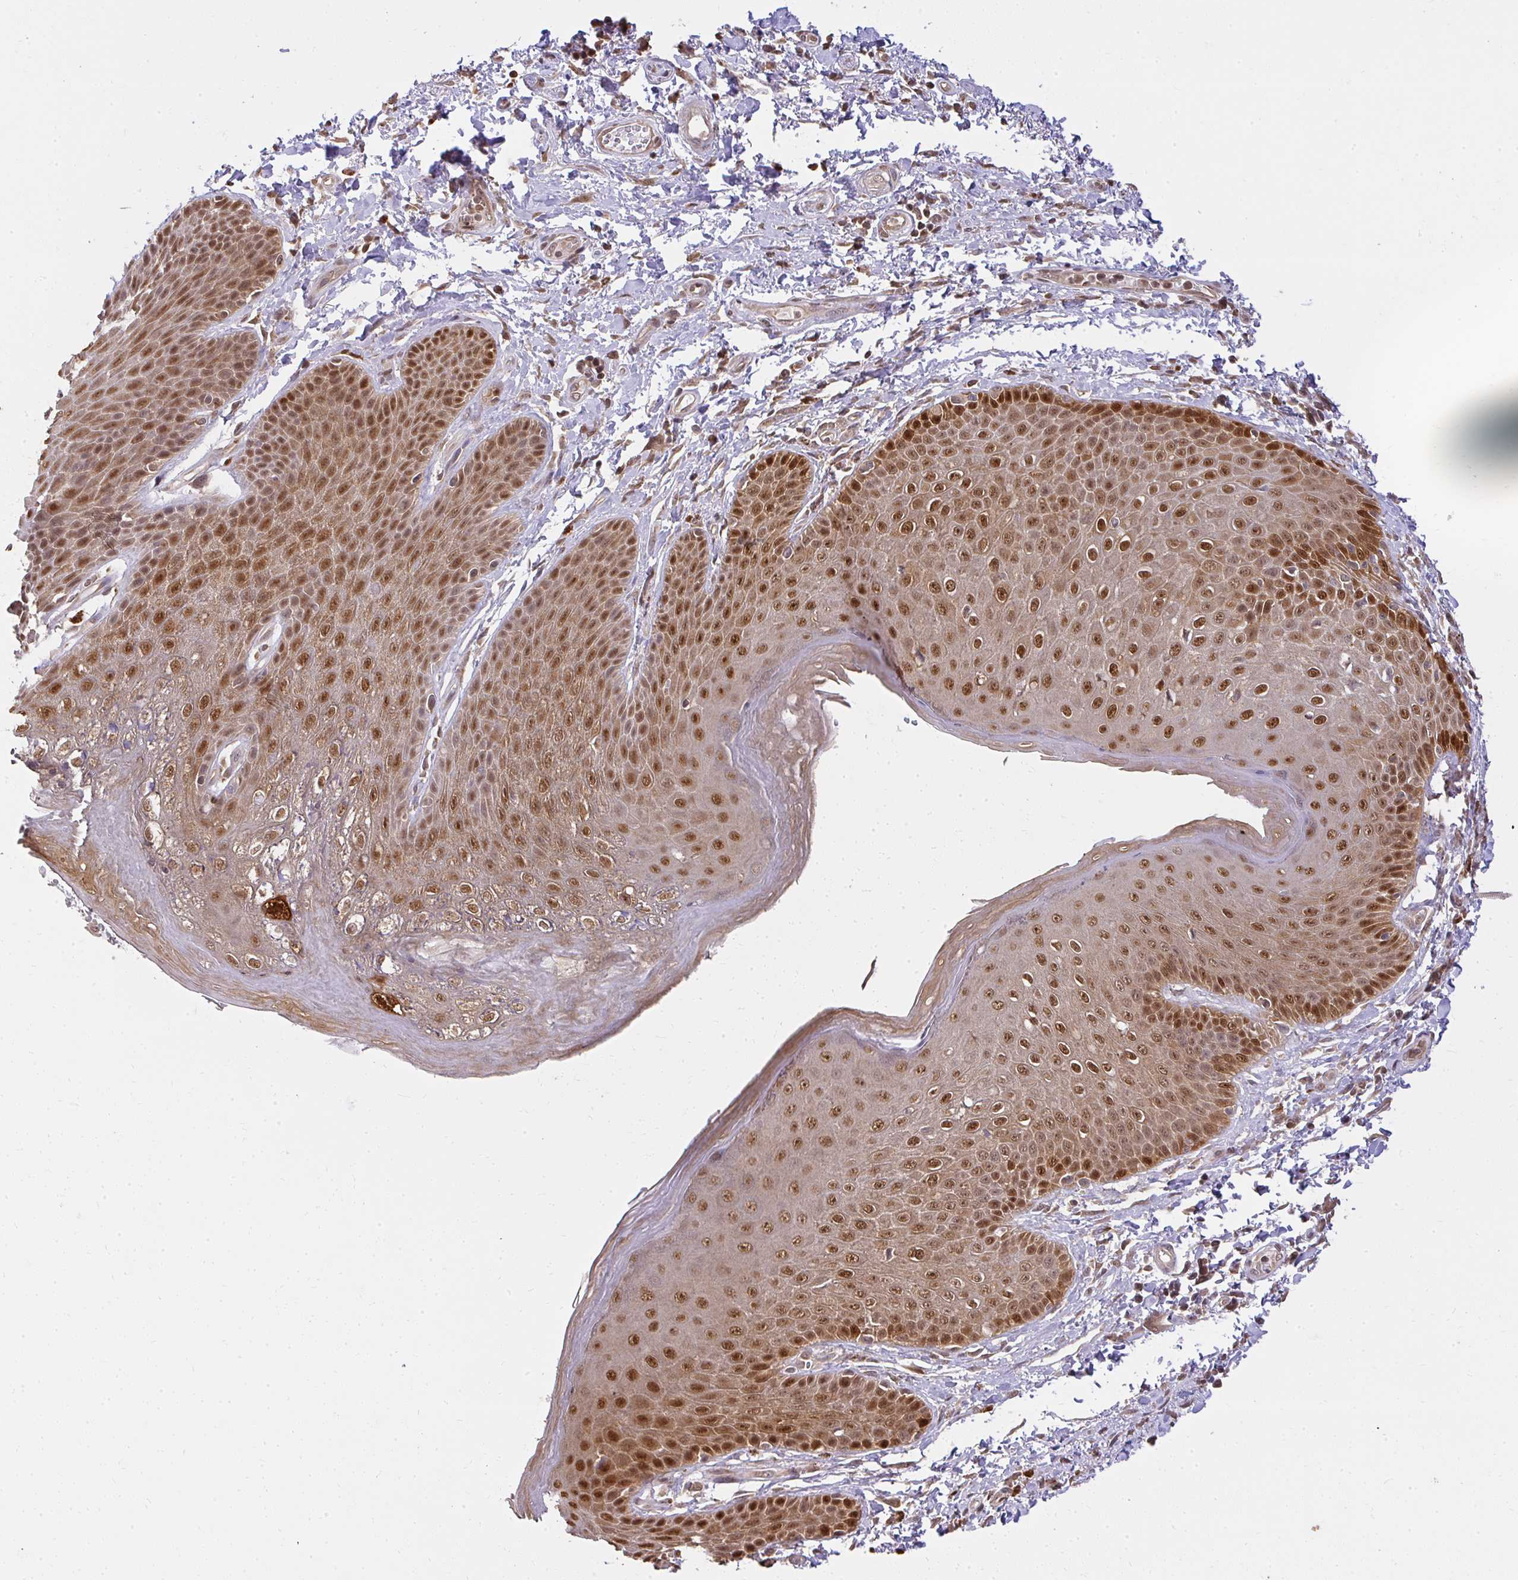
{"staining": {"intensity": "strong", "quantity": ">75%", "location": "nuclear"}, "tissue": "skin", "cell_type": "Epidermal cells", "image_type": "normal", "snomed": [{"axis": "morphology", "description": "Normal tissue, NOS"}, {"axis": "topography", "description": "Peripheral nerve tissue"}], "caption": "The immunohistochemical stain shows strong nuclear positivity in epidermal cells of benign skin.", "gene": "LARS2", "patient": {"sex": "male", "age": 51}}